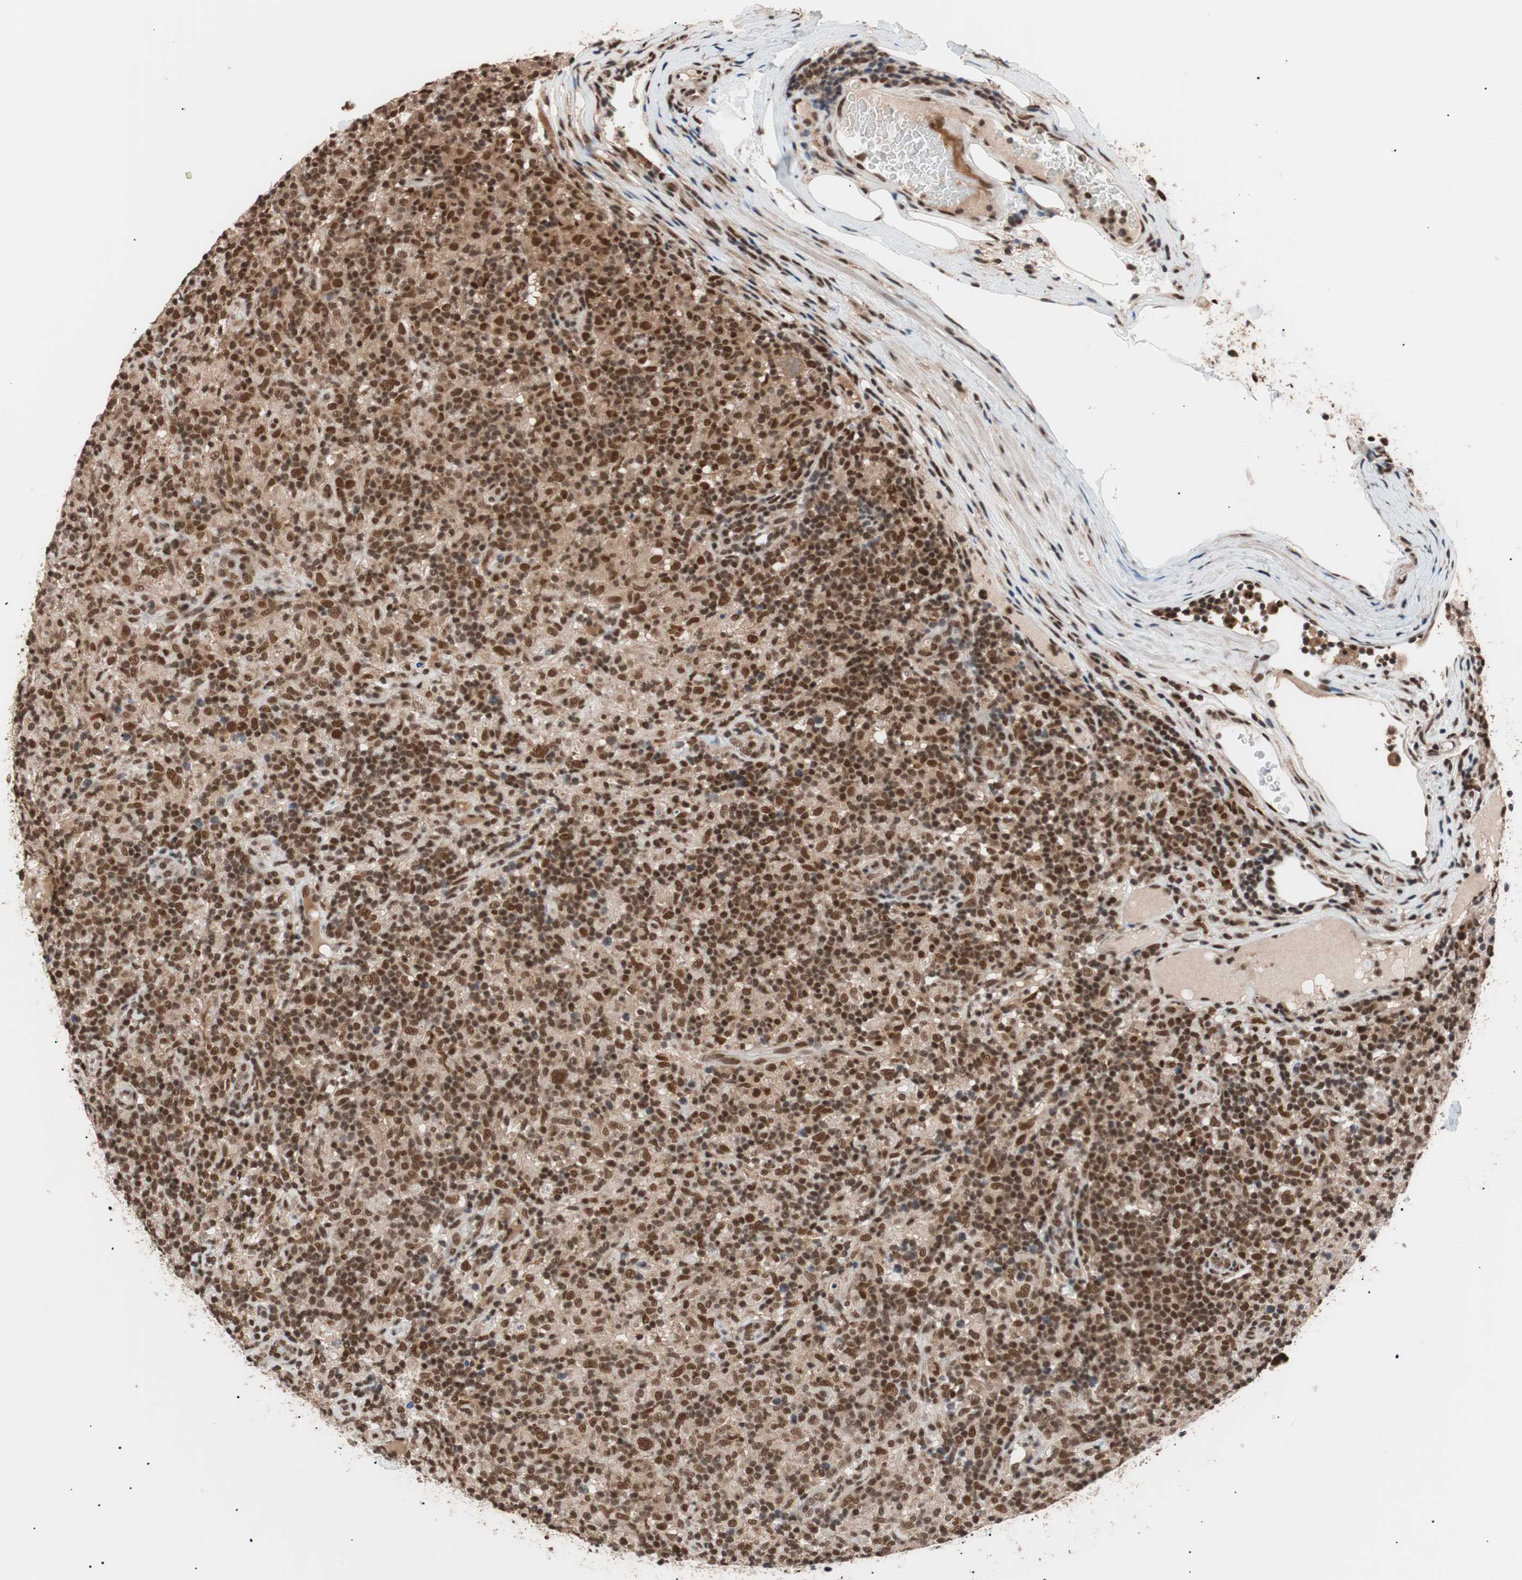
{"staining": {"intensity": "strong", "quantity": ">75%", "location": "nuclear"}, "tissue": "lymphoma", "cell_type": "Tumor cells", "image_type": "cancer", "snomed": [{"axis": "morphology", "description": "Hodgkin's disease, NOS"}, {"axis": "topography", "description": "Lymph node"}], "caption": "Protein expression analysis of human Hodgkin's disease reveals strong nuclear positivity in approximately >75% of tumor cells. The staining is performed using DAB (3,3'-diaminobenzidine) brown chromogen to label protein expression. The nuclei are counter-stained blue using hematoxylin.", "gene": "CHAMP1", "patient": {"sex": "male", "age": 70}}